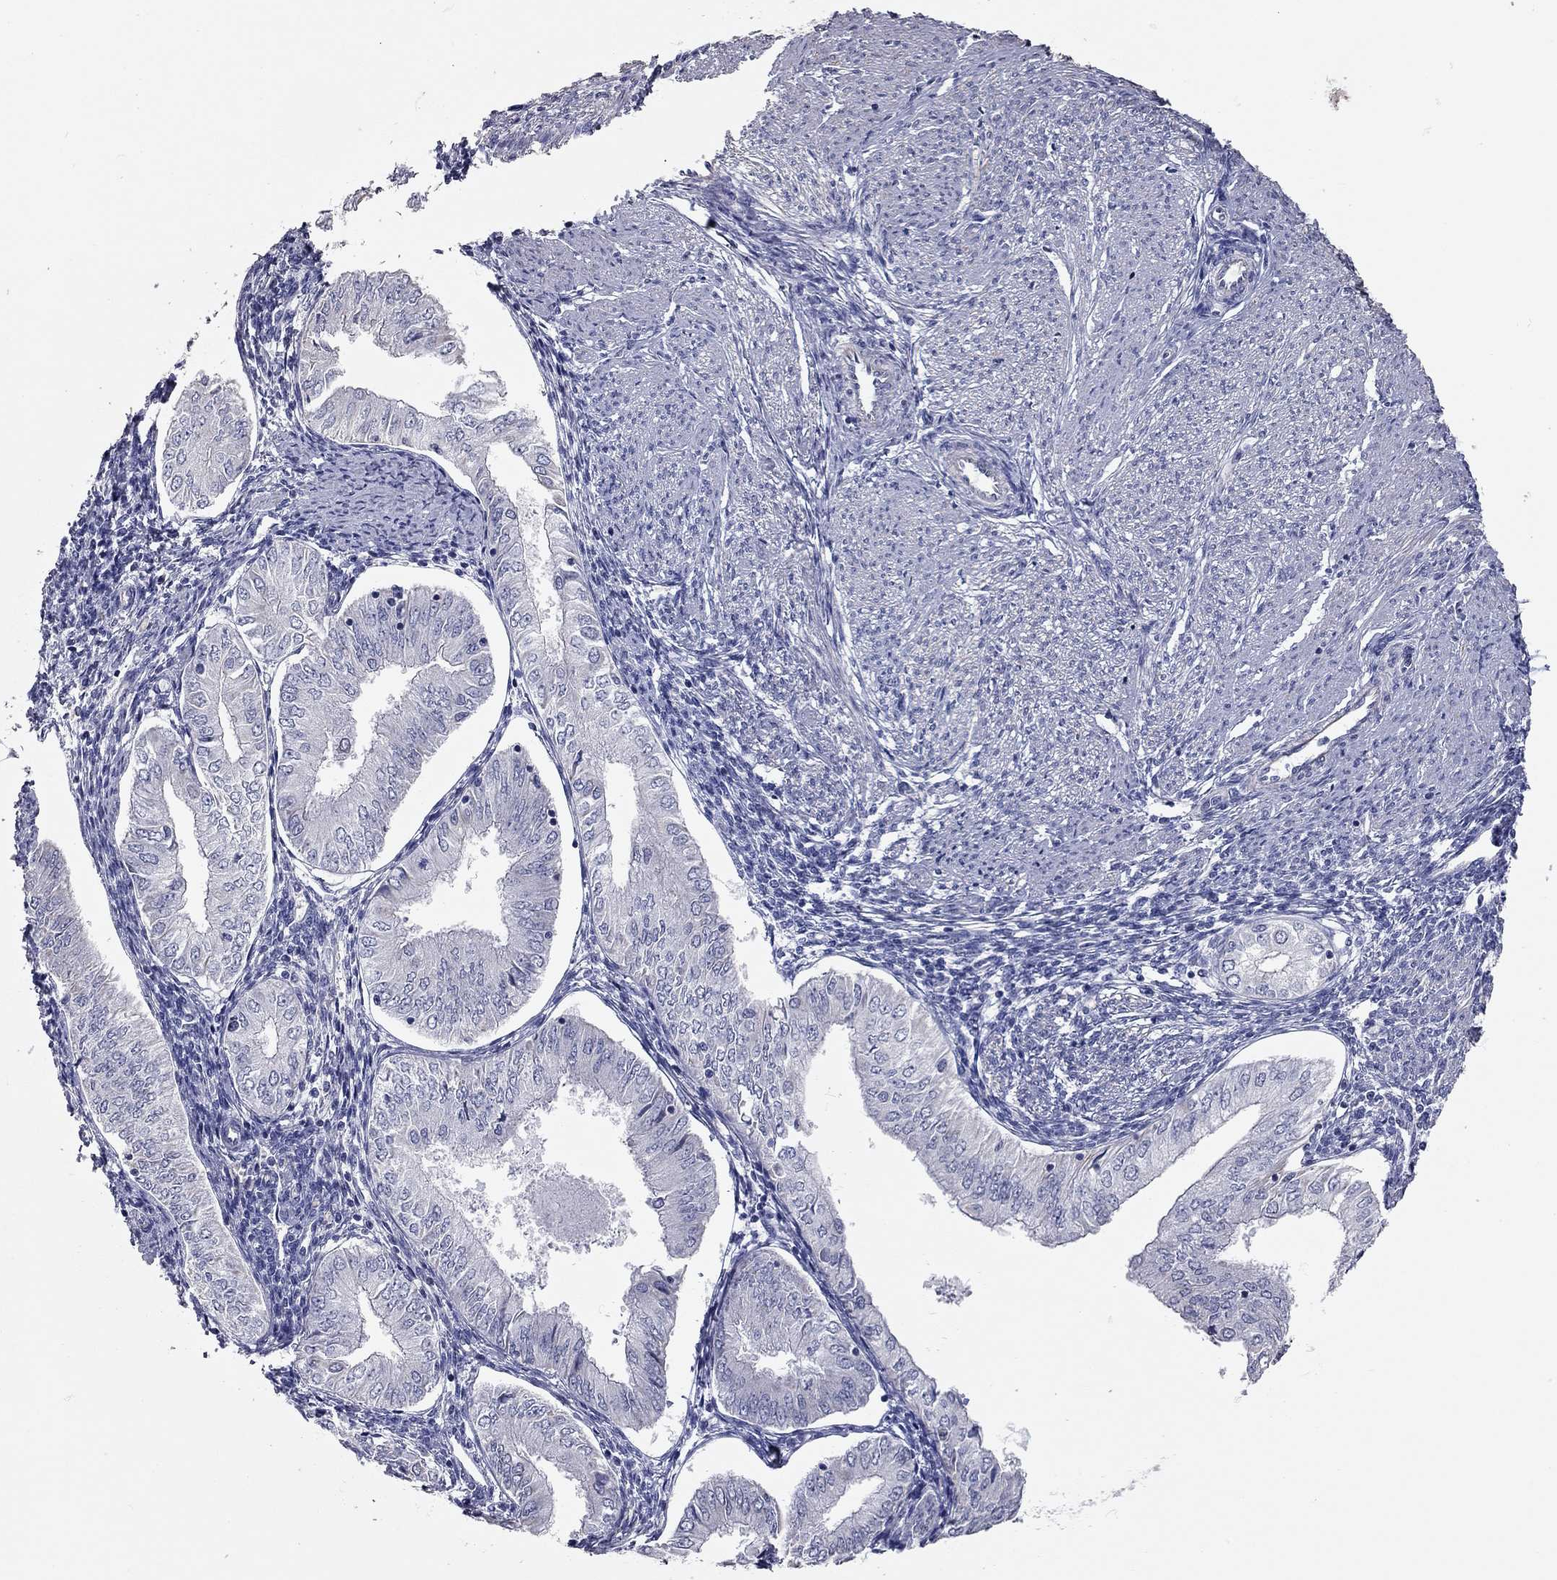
{"staining": {"intensity": "negative", "quantity": "none", "location": "none"}, "tissue": "endometrial cancer", "cell_type": "Tumor cells", "image_type": "cancer", "snomed": [{"axis": "morphology", "description": "Adenocarcinoma, NOS"}, {"axis": "topography", "description": "Endometrium"}], "caption": "Image shows no protein positivity in tumor cells of endometrial cancer tissue.", "gene": "C10orf90", "patient": {"sex": "female", "age": 53}}